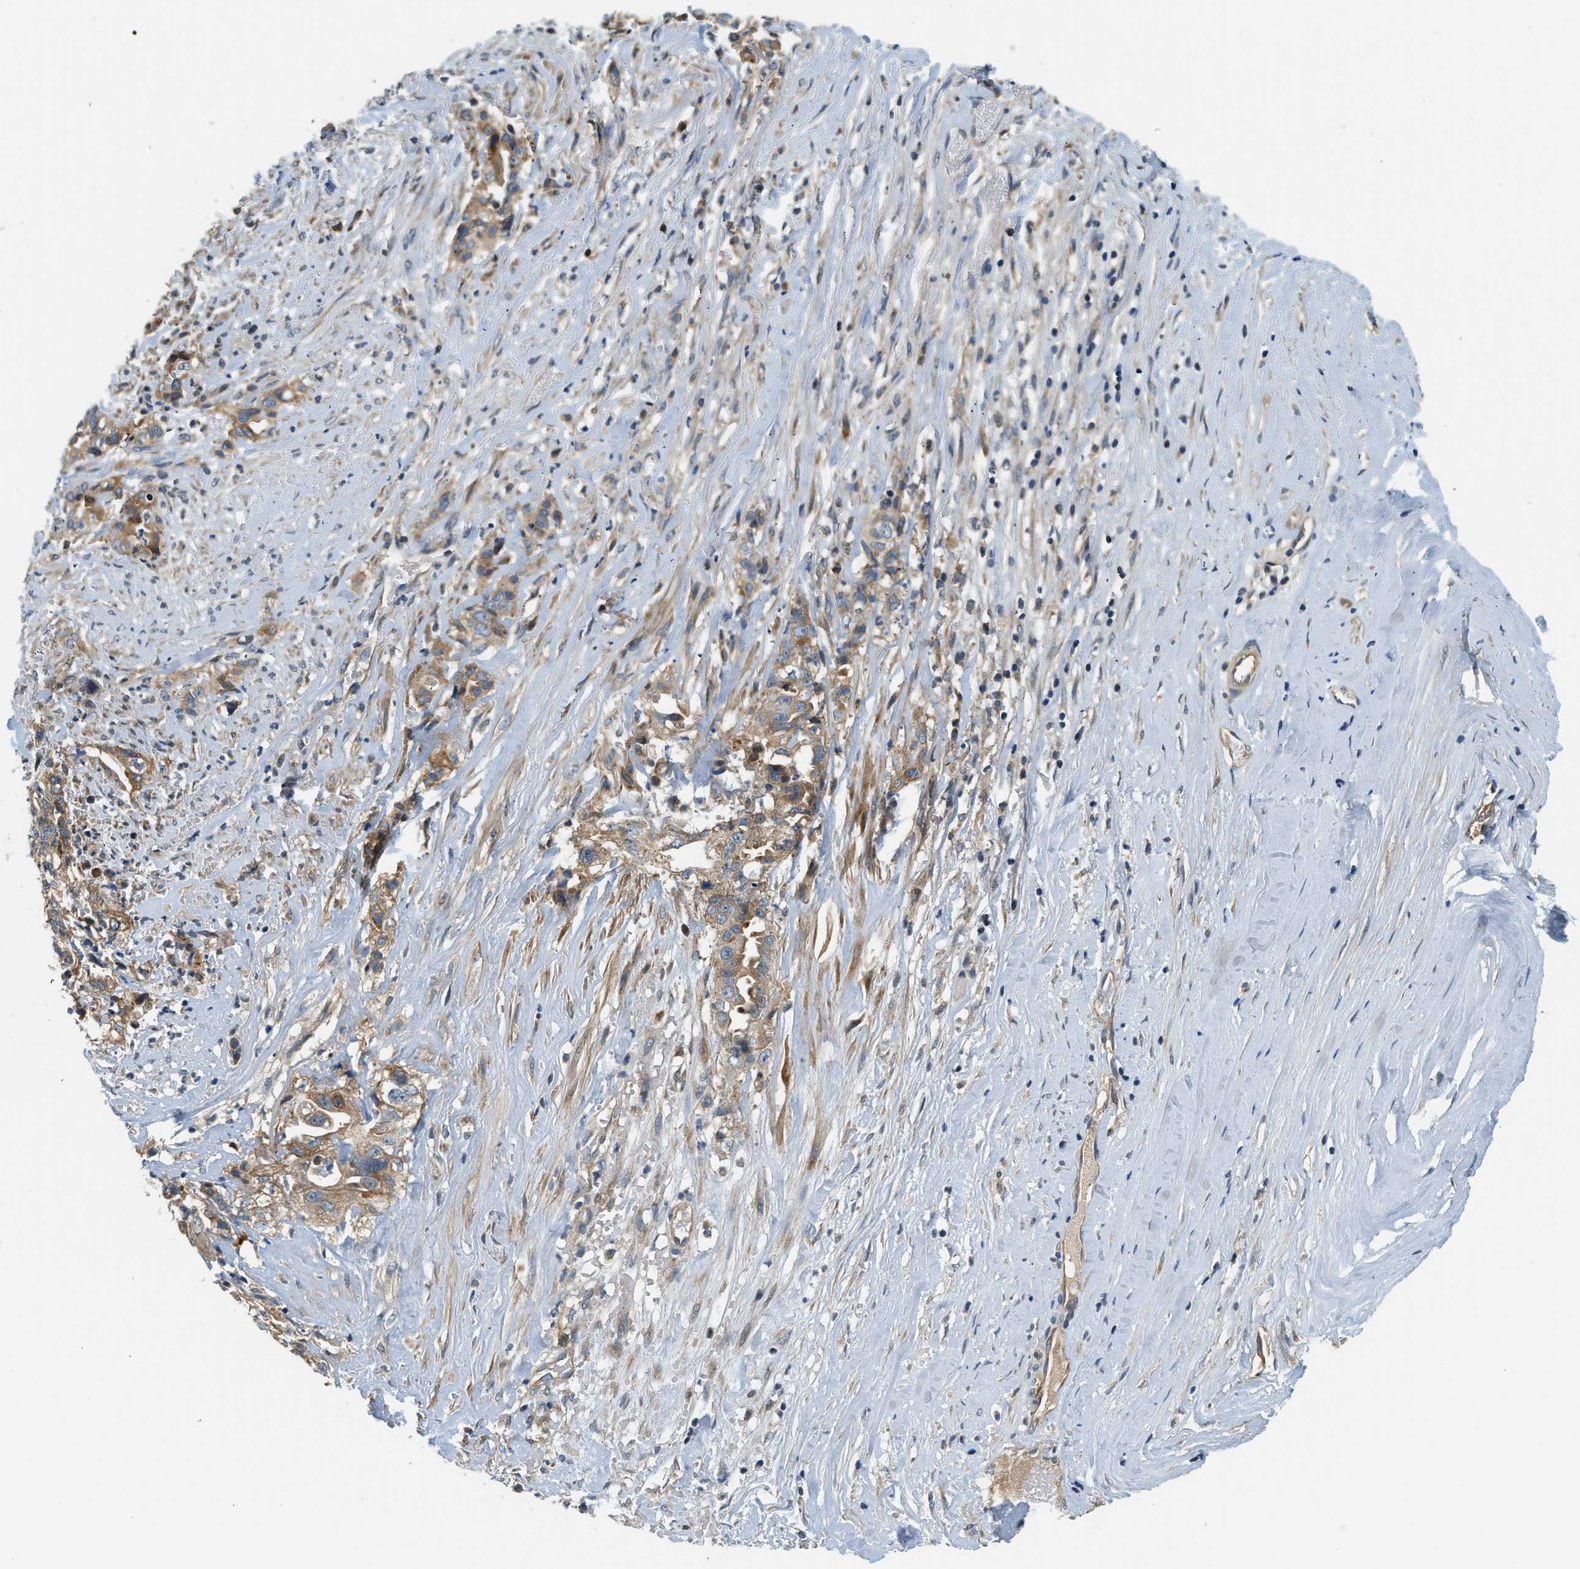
{"staining": {"intensity": "moderate", "quantity": ">75%", "location": "cytoplasmic/membranous"}, "tissue": "liver cancer", "cell_type": "Tumor cells", "image_type": "cancer", "snomed": [{"axis": "morphology", "description": "Cholangiocarcinoma"}, {"axis": "topography", "description": "Liver"}], "caption": "The image demonstrates staining of cholangiocarcinoma (liver), revealing moderate cytoplasmic/membranous protein staining (brown color) within tumor cells. (DAB = brown stain, brightfield microscopy at high magnification).", "gene": "KCNK1", "patient": {"sex": "female", "age": 70}}